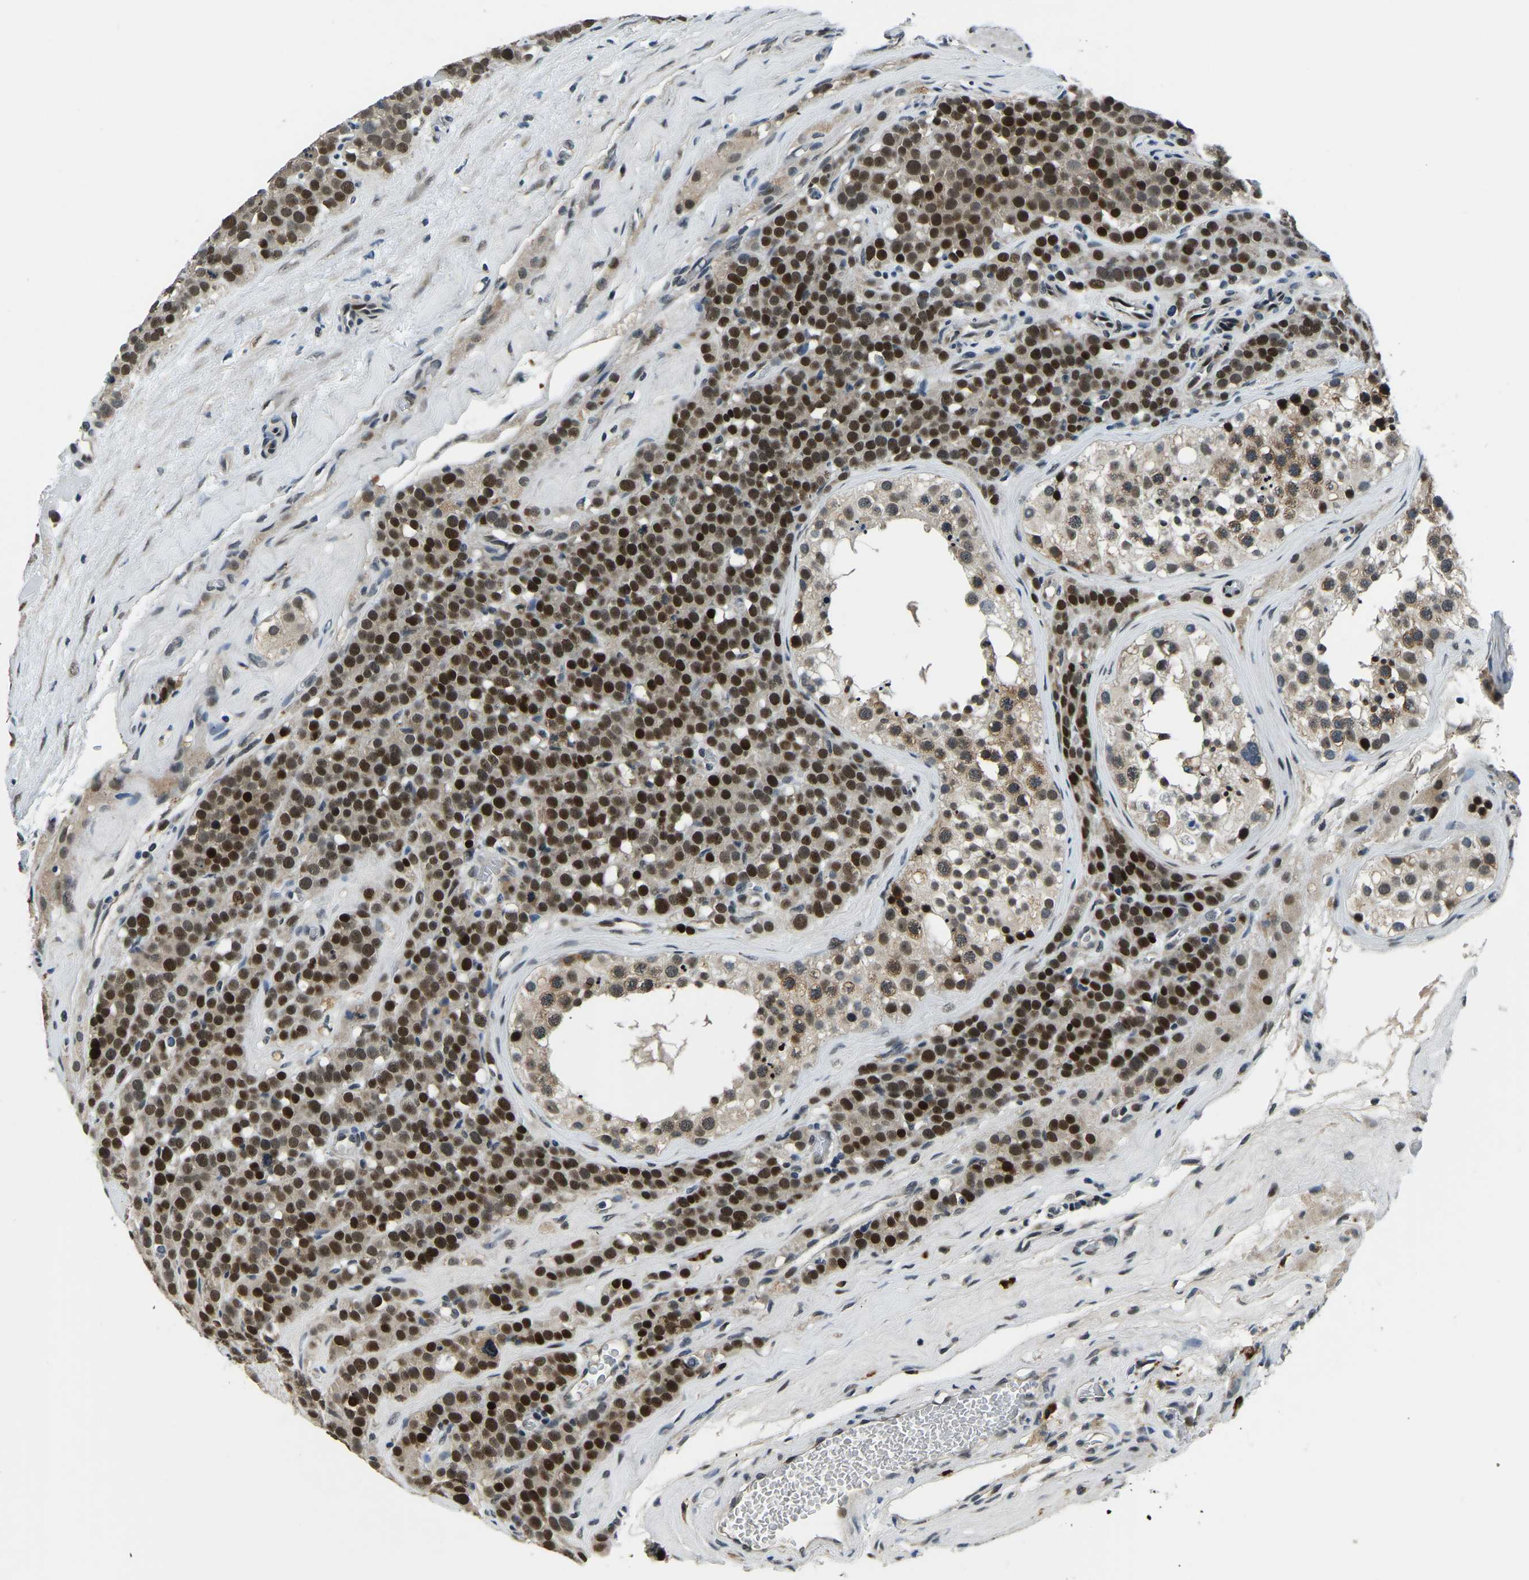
{"staining": {"intensity": "strong", "quantity": ">75%", "location": "nuclear"}, "tissue": "testis cancer", "cell_type": "Tumor cells", "image_type": "cancer", "snomed": [{"axis": "morphology", "description": "Seminoma, NOS"}, {"axis": "topography", "description": "Testis"}], "caption": "A photomicrograph of human testis cancer stained for a protein exhibits strong nuclear brown staining in tumor cells.", "gene": "ING2", "patient": {"sex": "male", "age": 71}}